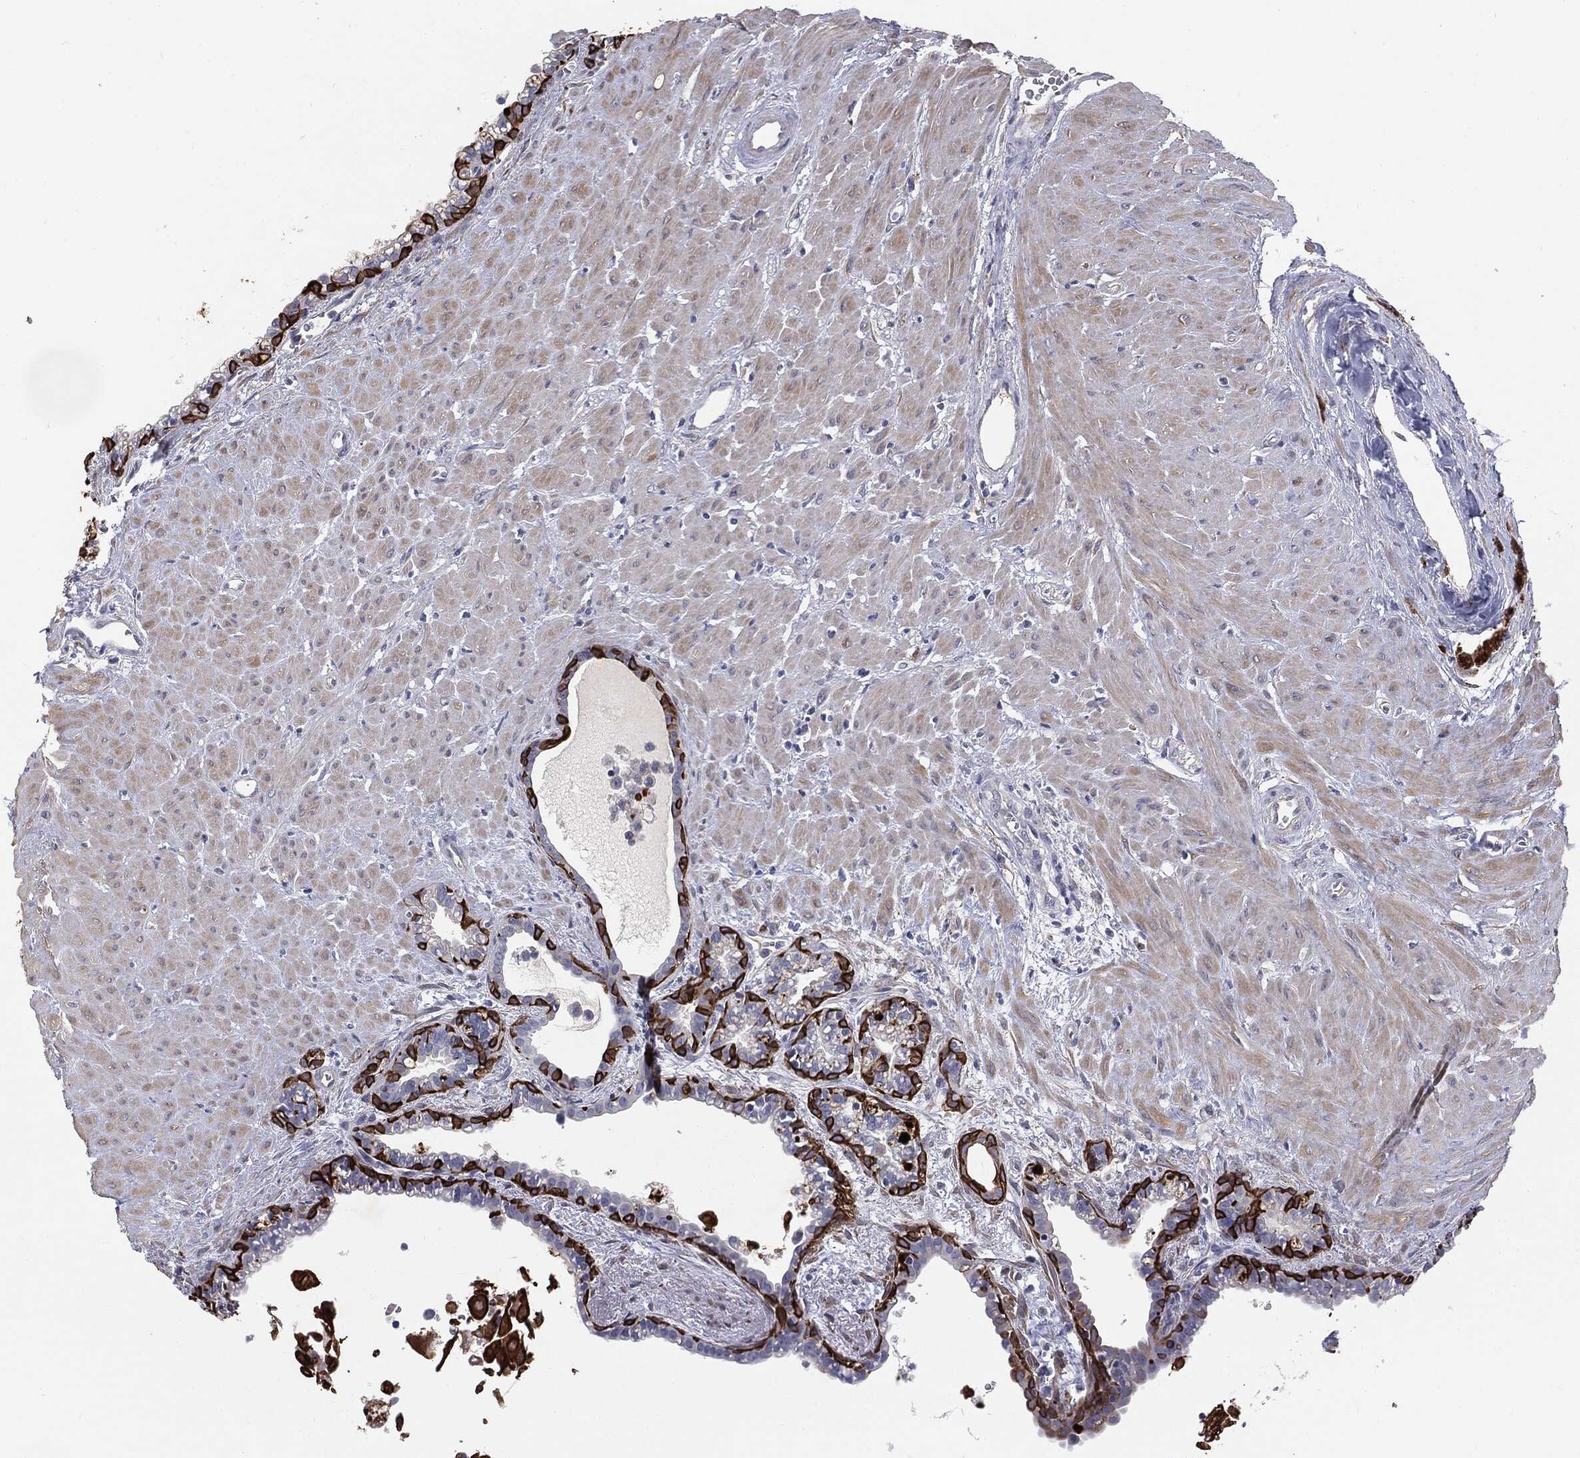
{"staining": {"intensity": "strong", "quantity": "25%-75%", "location": "cytoplasmic/membranous"}, "tissue": "seminal vesicle", "cell_type": "Glandular cells", "image_type": "normal", "snomed": [{"axis": "morphology", "description": "Normal tissue, NOS"}, {"axis": "morphology", "description": "Urothelial carcinoma, NOS"}, {"axis": "topography", "description": "Urinary bladder"}, {"axis": "topography", "description": "Seminal veicle"}], "caption": "Normal seminal vesicle displays strong cytoplasmic/membranous positivity in about 25%-75% of glandular cells, visualized by immunohistochemistry. (IHC, brightfield microscopy, high magnification).", "gene": "KRT5", "patient": {"sex": "male", "age": 76}}